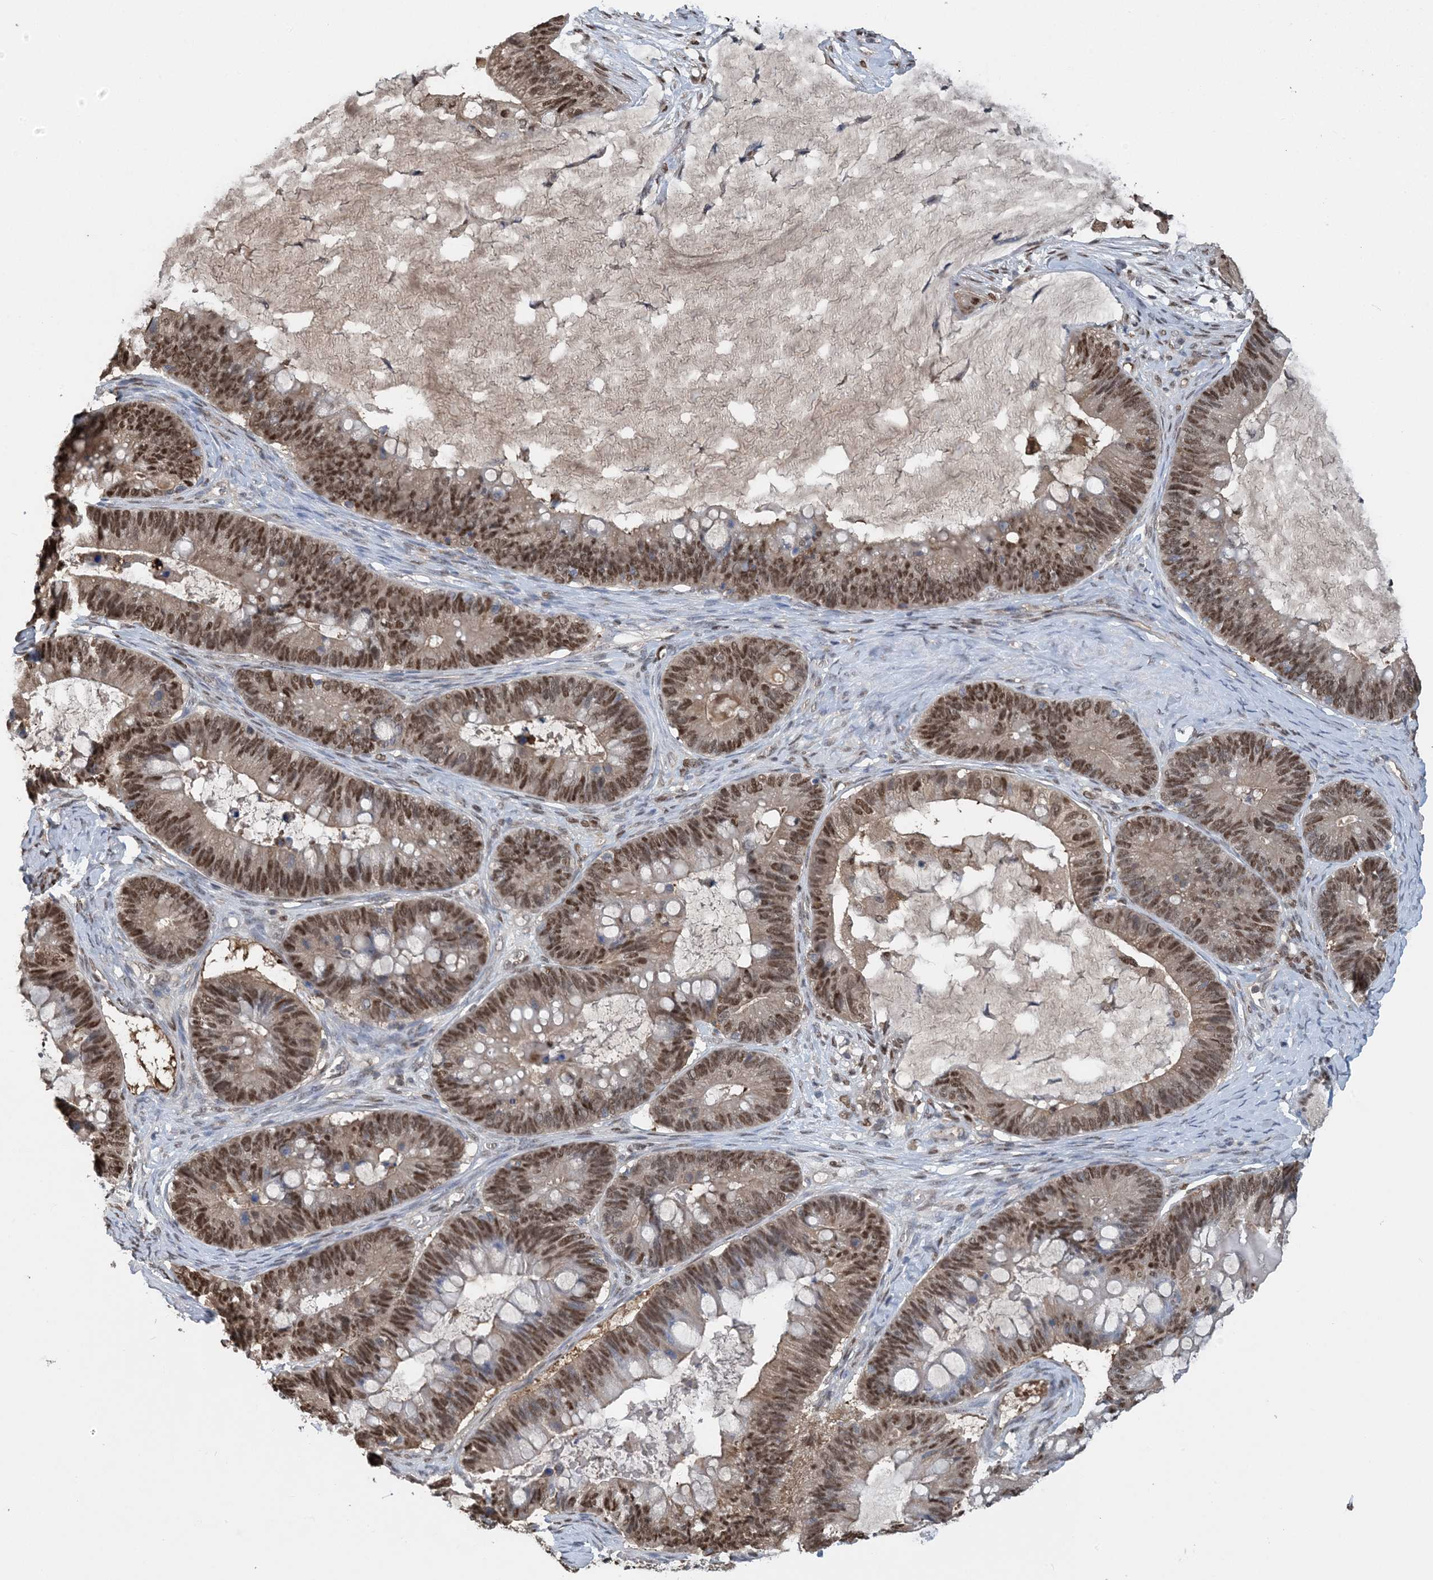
{"staining": {"intensity": "moderate", "quantity": ">75%", "location": "nuclear"}, "tissue": "ovarian cancer", "cell_type": "Tumor cells", "image_type": "cancer", "snomed": [{"axis": "morphology", "description": "Cystadenocarcinoma, mucinous, NOS"}, {"axis": "topography", "description": "Ovary"}], "caption": "Brown immunohistochemical staining in human ovarian cancer exhibits moderate nuclear staining in approximately >75% of tumor cells.", "gene": "HIKESHI", "patient": {"sex": "female", "age": 61}}